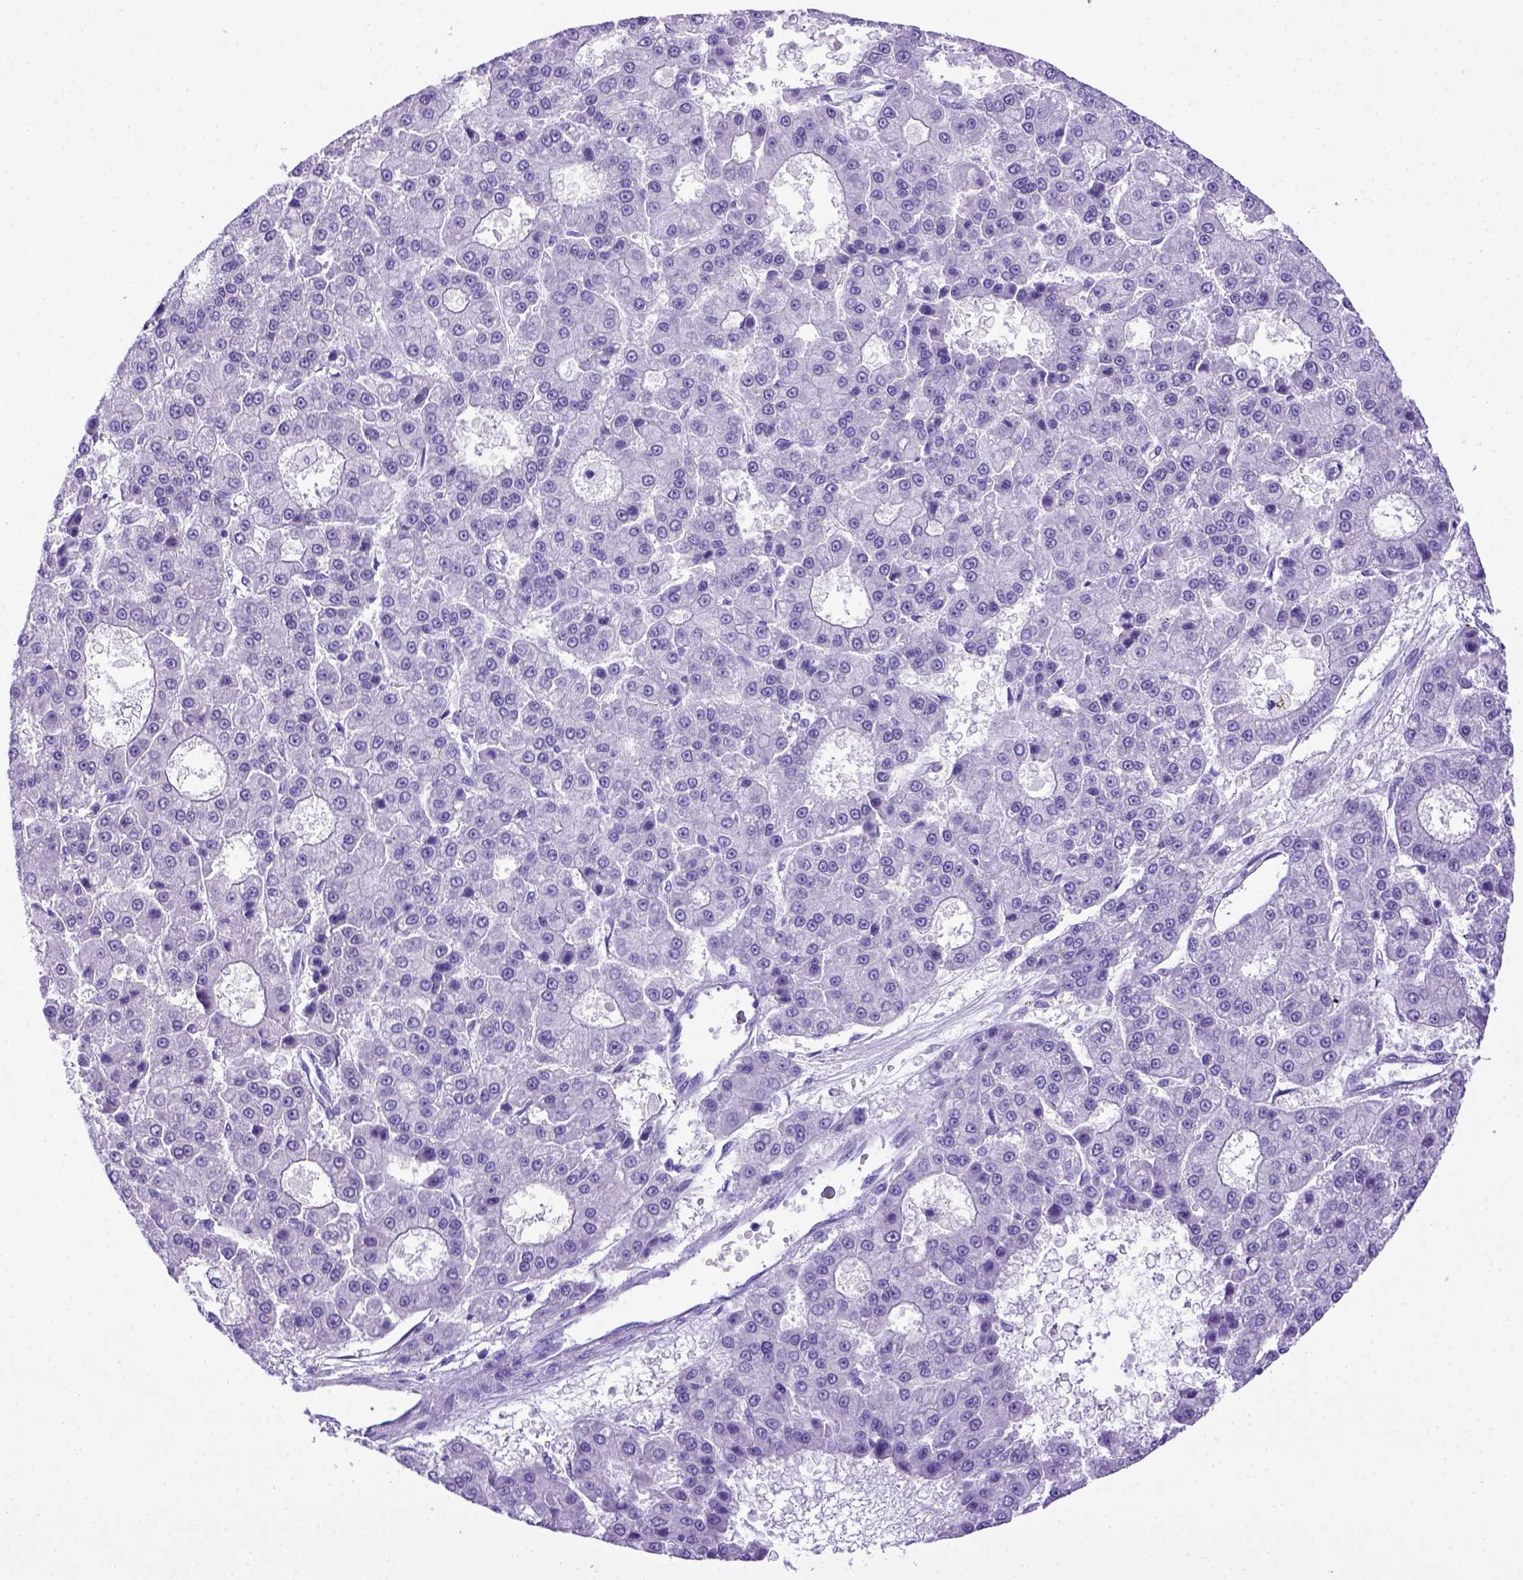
{"staining": {"intensity": "negative", "quantity": "none", "location": "none"}, "tissue": "liver cancer", "cell_type": "Tumor cells", "image_type": "cancer", "snomed": [{"axis": "morphology", "description": "Carcinoma, Hepatocellular, NOS"}, {"axis": "topography", "description": "Liver"}], "caption": "The micrograph demonstrates no significant expression in tumor cells of liver hepatocellular carcinoma.", "gene": "MEOX2", "patient": {"sex": "male", "age": 70}}